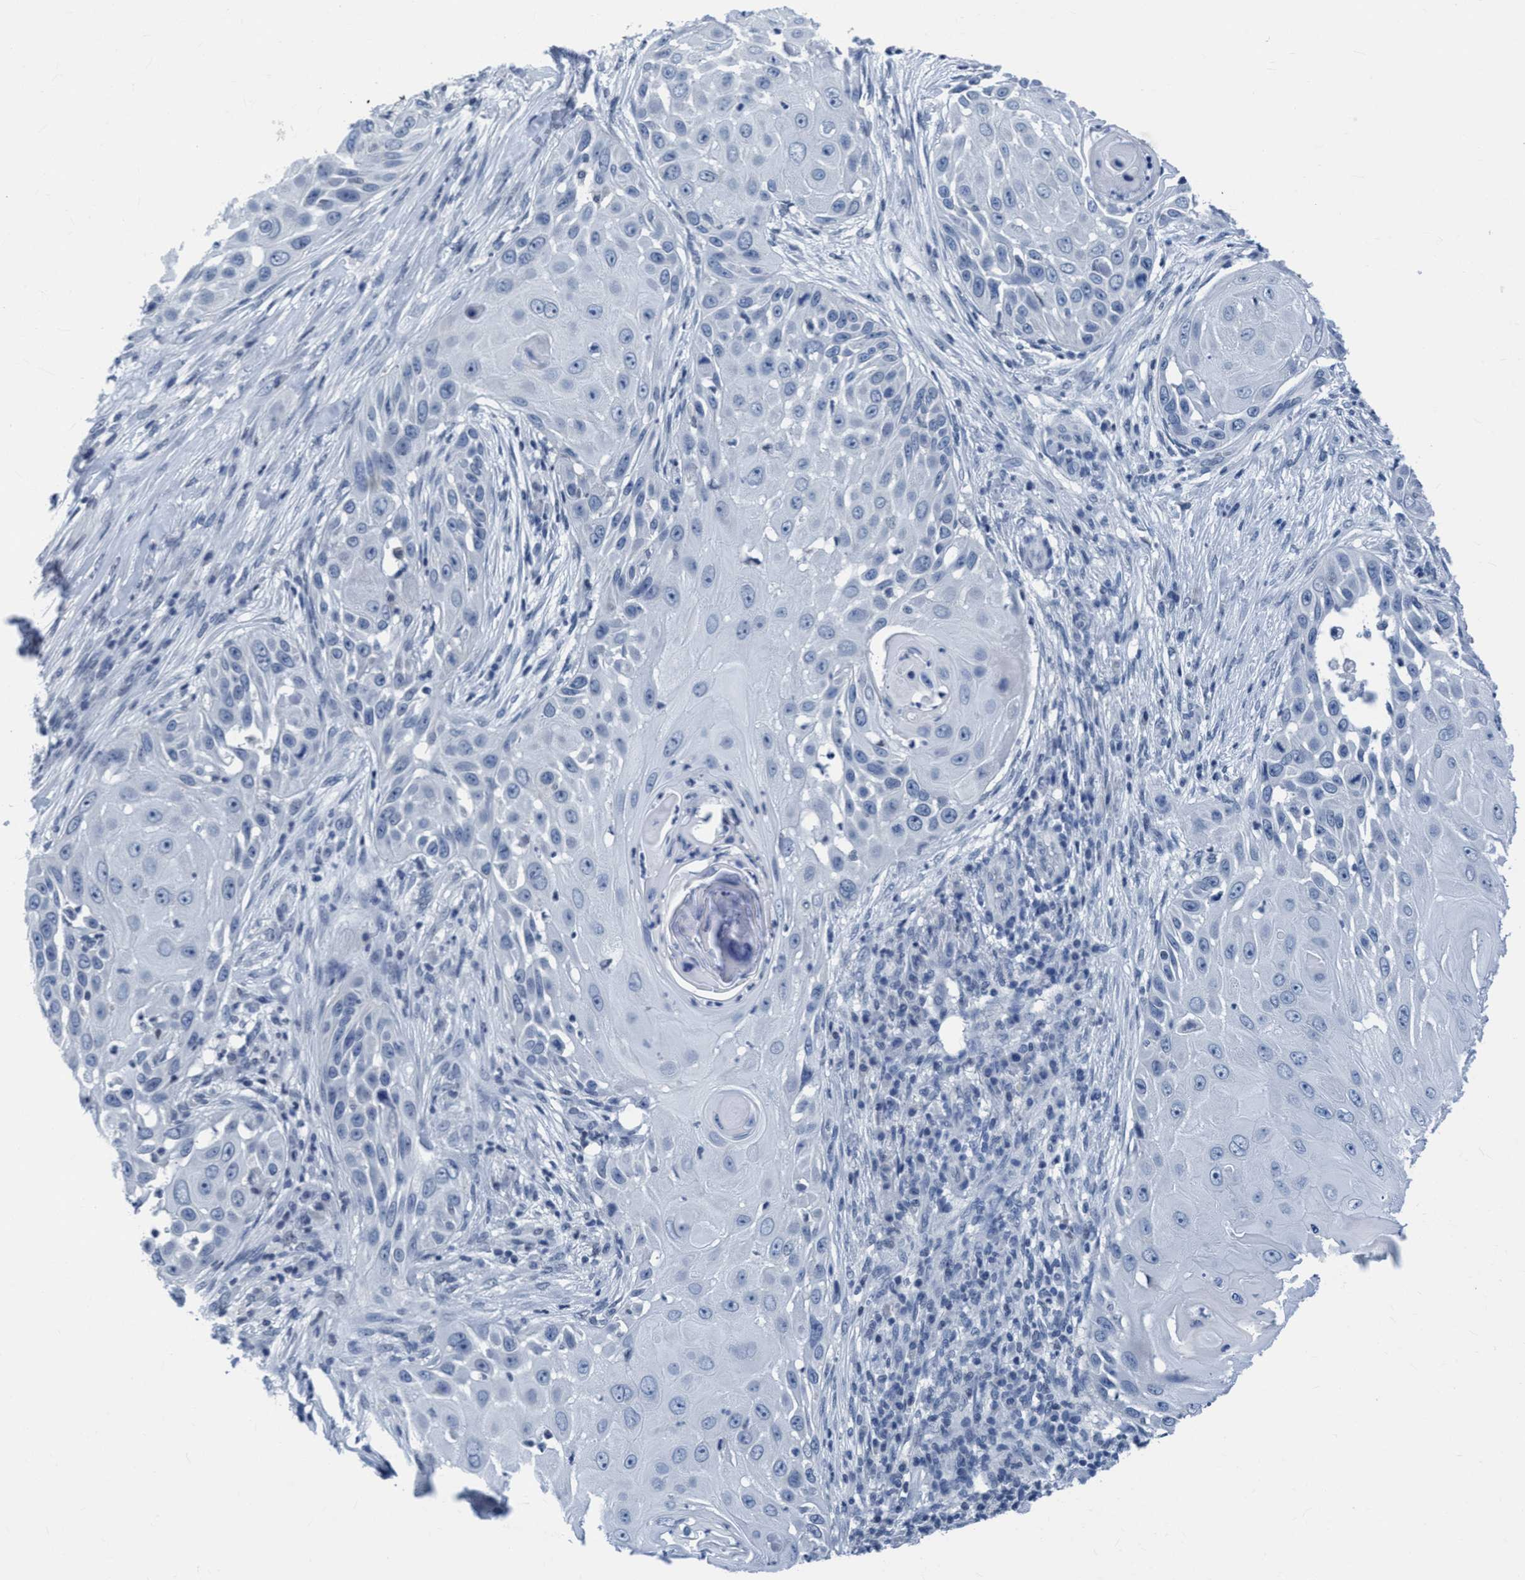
{"staining": {"intensity": "negative", "quantity": "none", "location": "none"}, "tissue": "skin cancer", "cell_type": "Tumor cells", "image_type": "cancer", "snomed": [{"axis": "morphology", "description": "Squamous cell carcinoma, NOS"}, {"axis": "topography", "description": "Skin"}], "caption": "The micrograph demonstrates no significant expression in tumor cells of skin squamous cell carcinoma.", "gene": "DNAI1", "patient": {"sex": "female", "age": 44}}